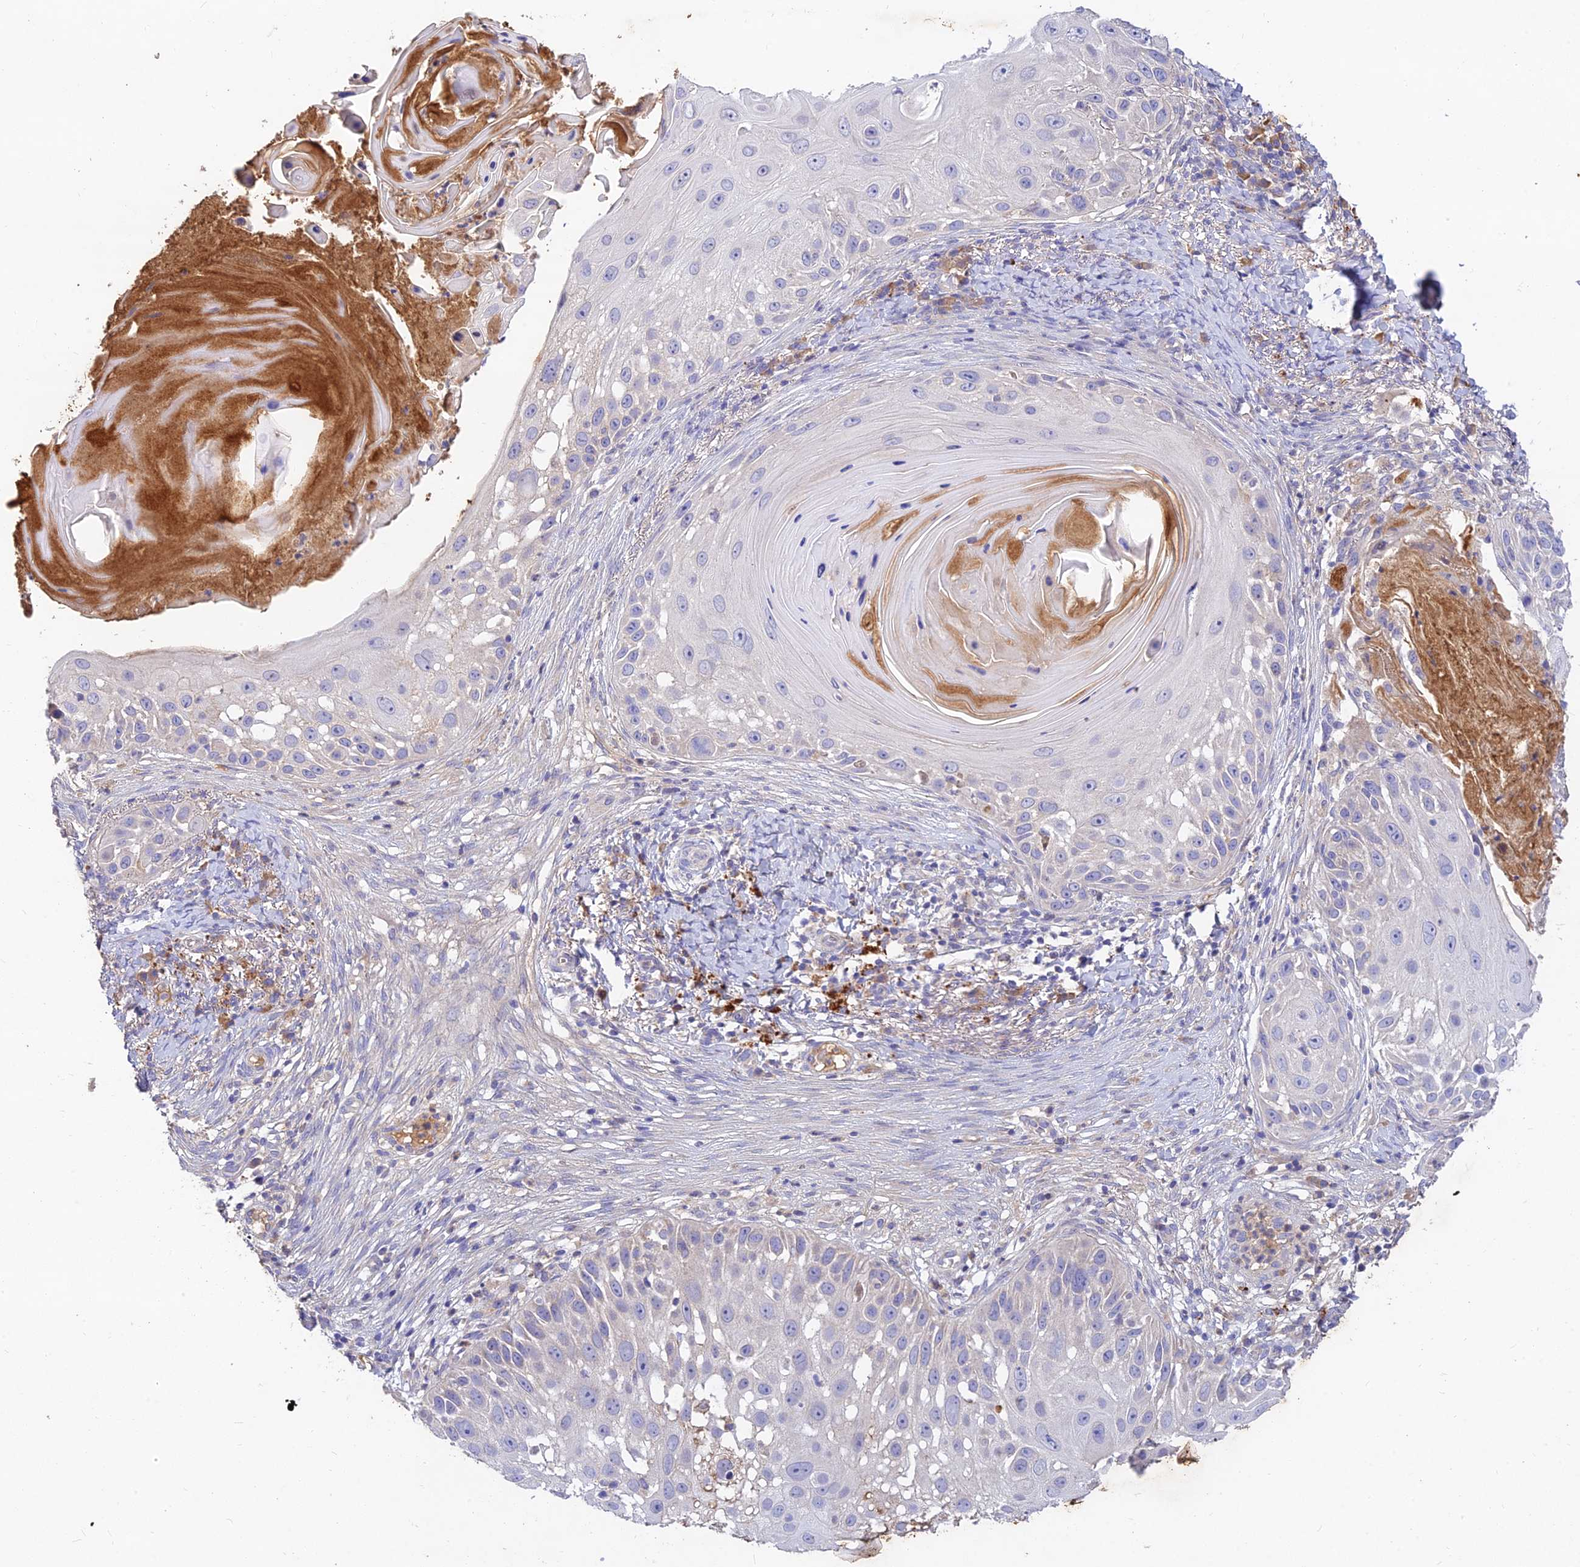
{"staining": {"intensity": "negative", "quantity": "none", "location": "none"}, "tissue": "skin cancer", "cell_type": "Tumor cells", "image_type": "cancer", "snomed": [{"axis": "morphology", "description": "Squamous cell carcinoma, NOS"}, {"axis": "topography", "description": "Skin"}], "caption": "Protein analysis of skin cancer reveals no significant expression in tumor cells.", "gene": "ACSM5", "patient": {"sex": "female", "age": 44}}